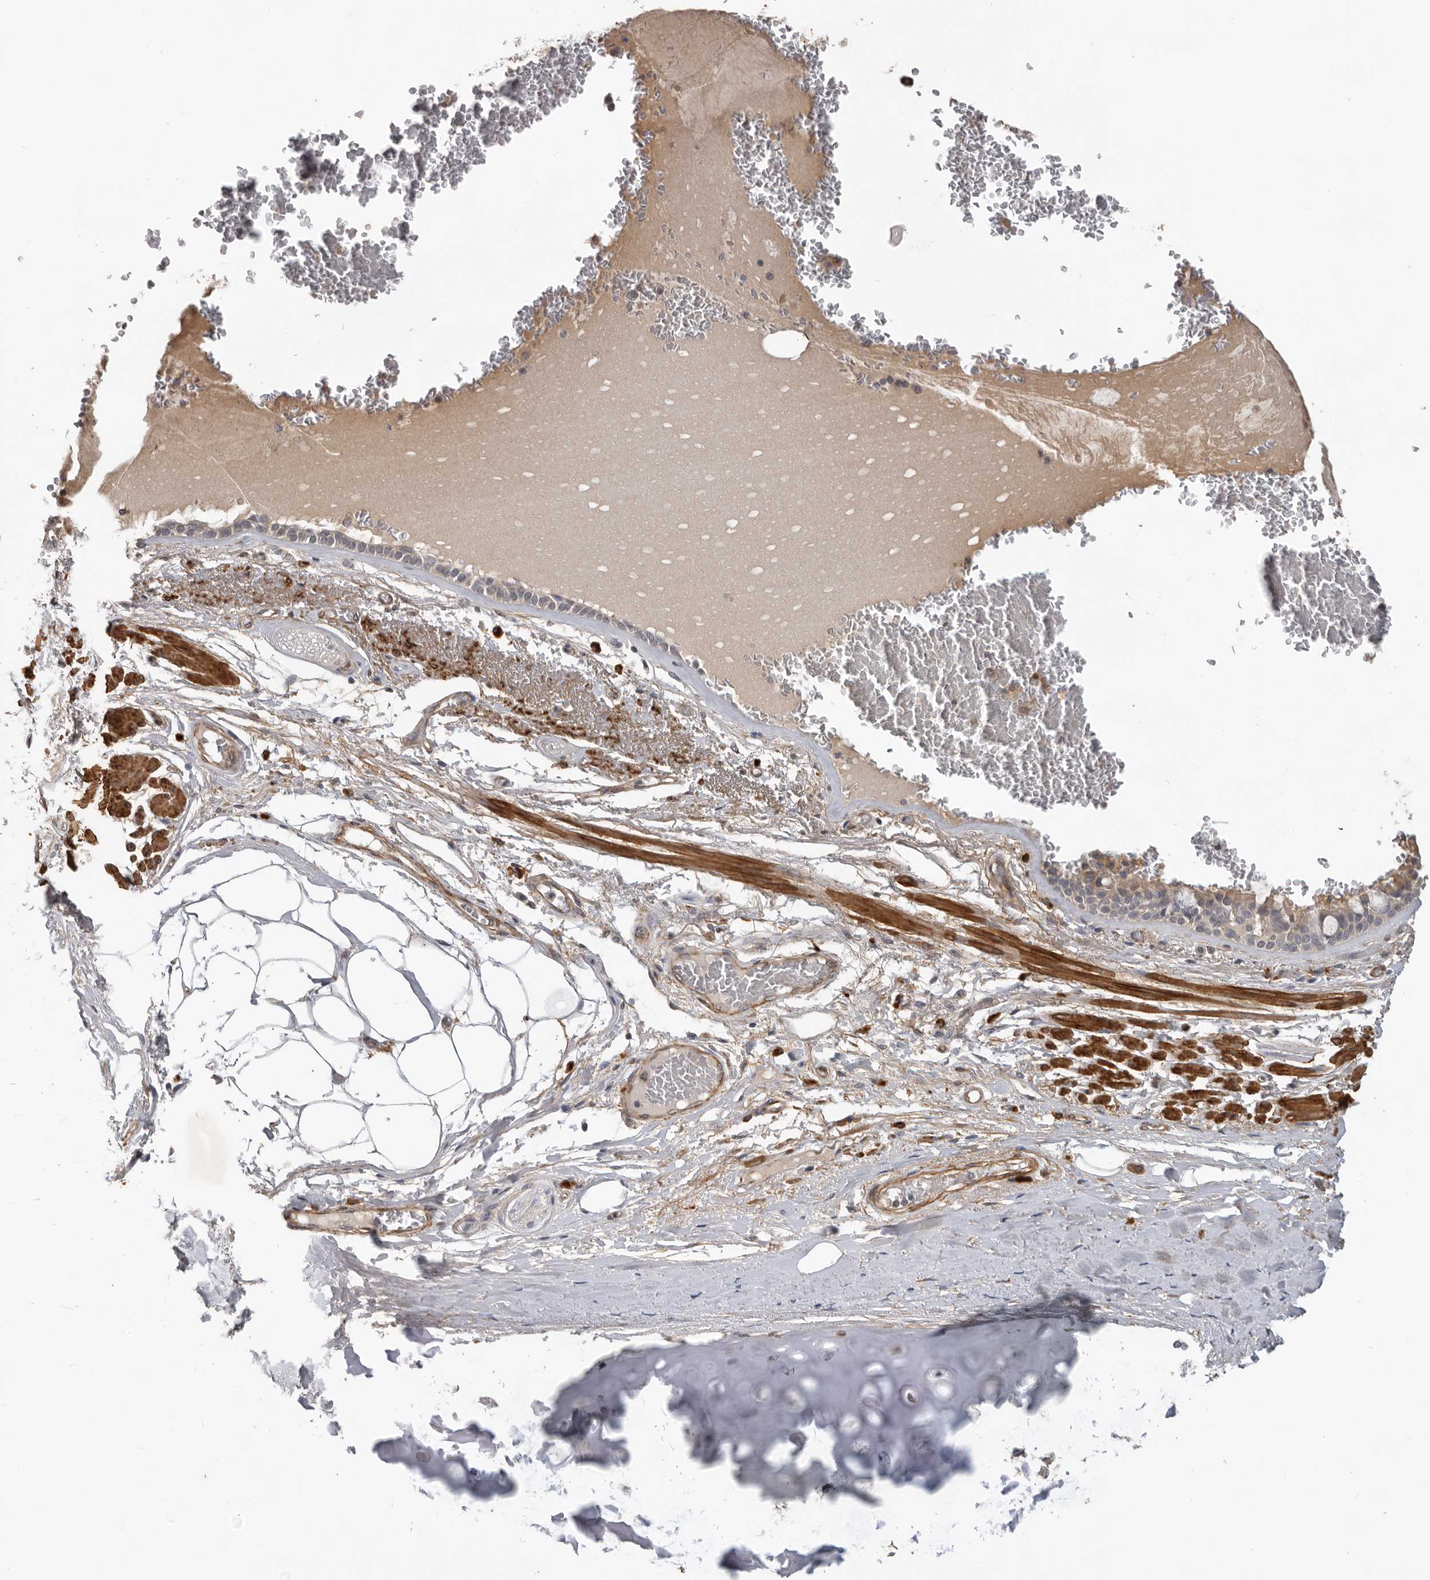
{"staining": {"intensity": "weak", "quantity": "<25%", "location": "cytoplasmic/membranous"}, "tissue": "bronchus", "cell_type": "Respiratory epithelial cells", "image_type": "normal", "snomed": [{"axis": "morphology", "description": "Normal tissue, NOS"}, {"axis": "topography", "description": "Bronchus"}], "caption": "Photomicrograph shows no protein expression in respiratory epithelial cells of benign bronchus. (Brightfield microscopy of DAB immunohistochemistry (IHC) at high magnification).", "gene": "RNF157", "patient": {"sex": "male", "age": 66}}